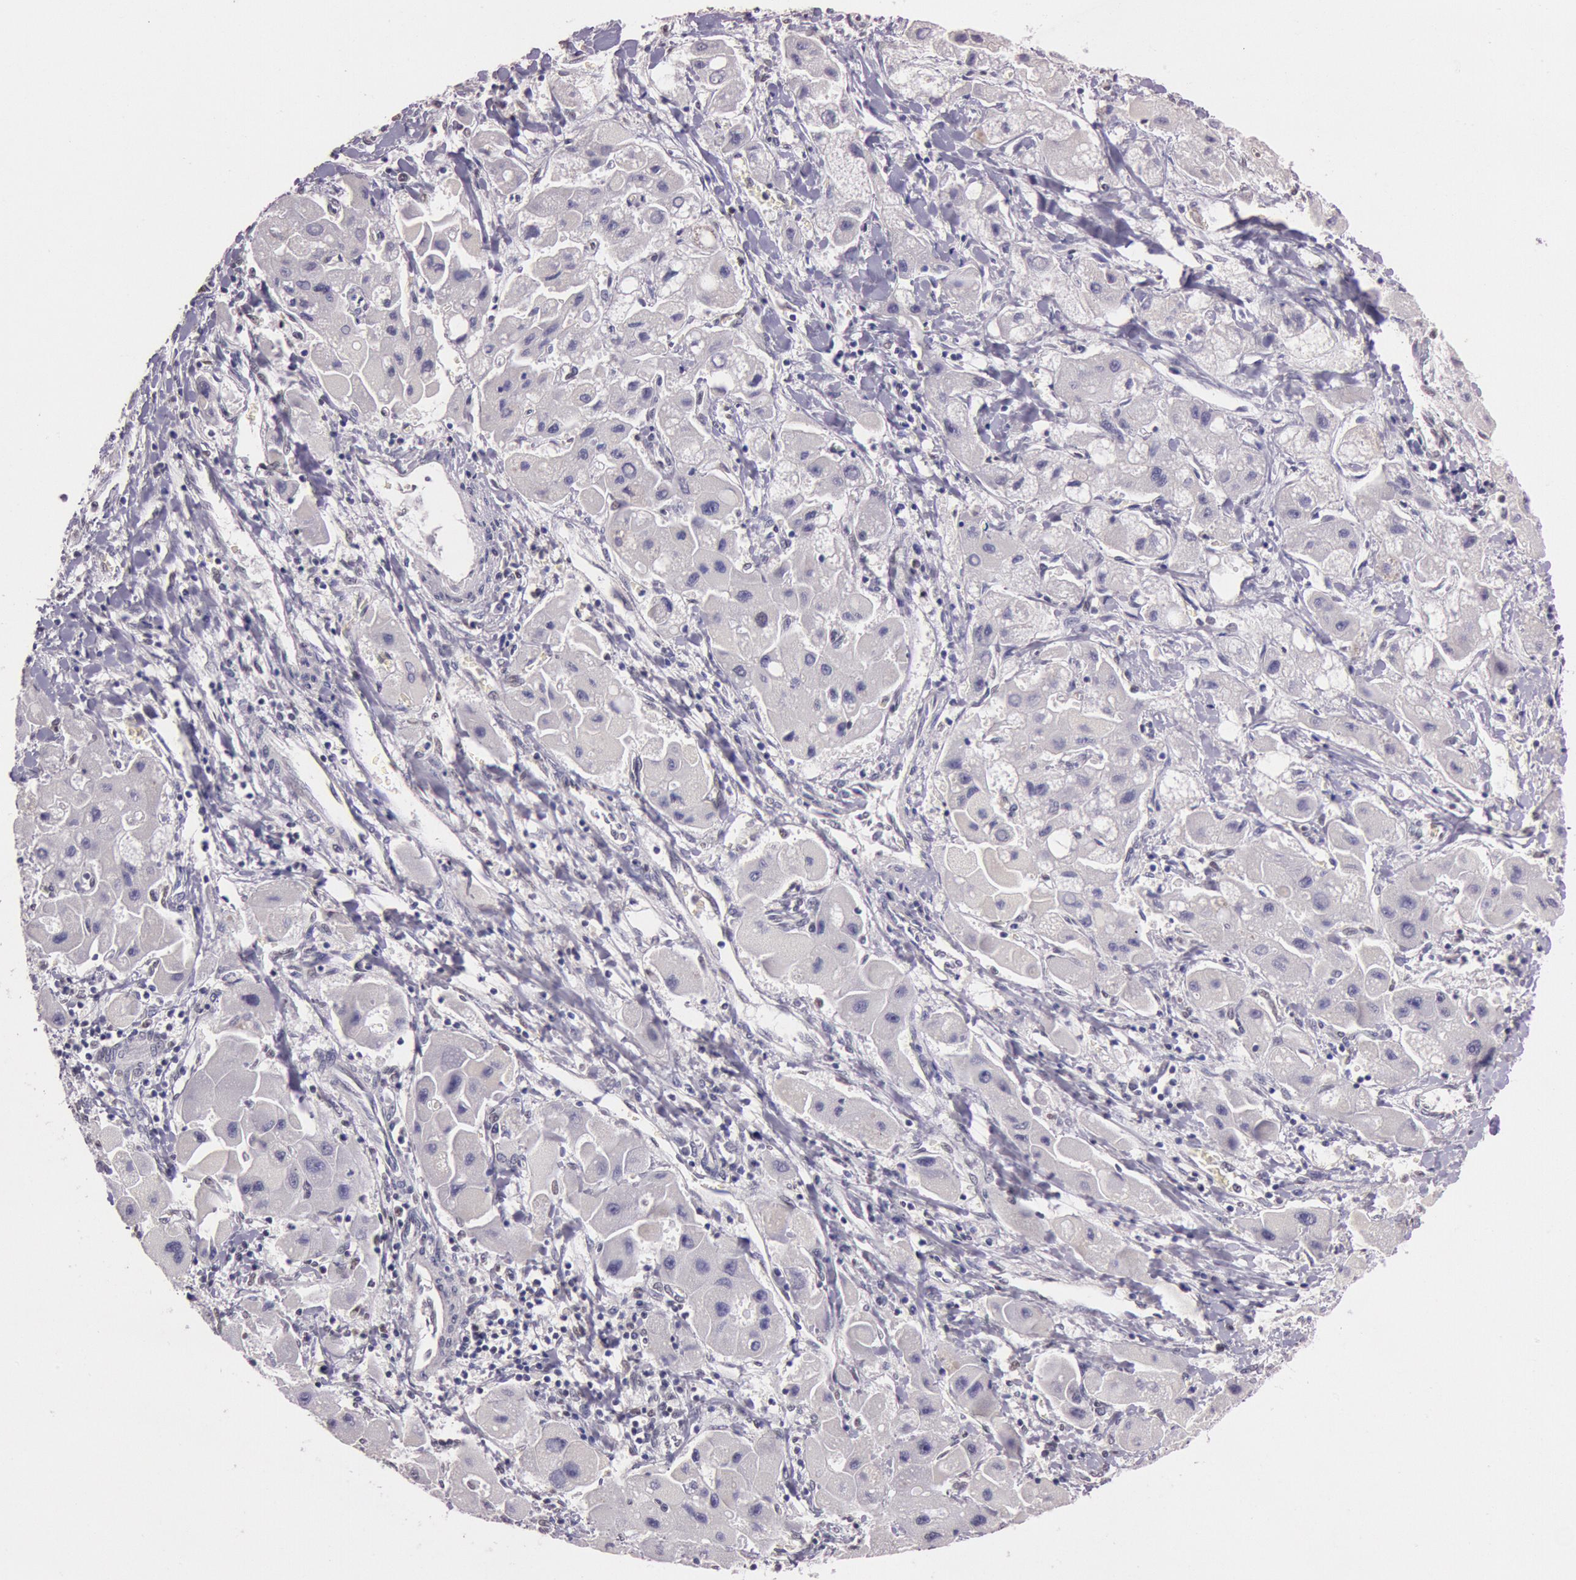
{"staining": {"intensity": "negative", "quantity": "none", "location": "none"}, "tissue": "liver cancer", "cell_type": "Tumor cells", "image_type": "cancer", "snomed": [{"axis": "morphology", "description": "Carcinoma, Hepatocellular, NOS"}, {"axis": "topography", "description": "Liver"}], "caption": "Immunohistochemistry histopathology image of neoplastic tissue: liver cancer stained with DAB shows no significant protein positivity in tumor cells.", "gene": "TASL", "patient": {"sex": "male", "age": 24}}